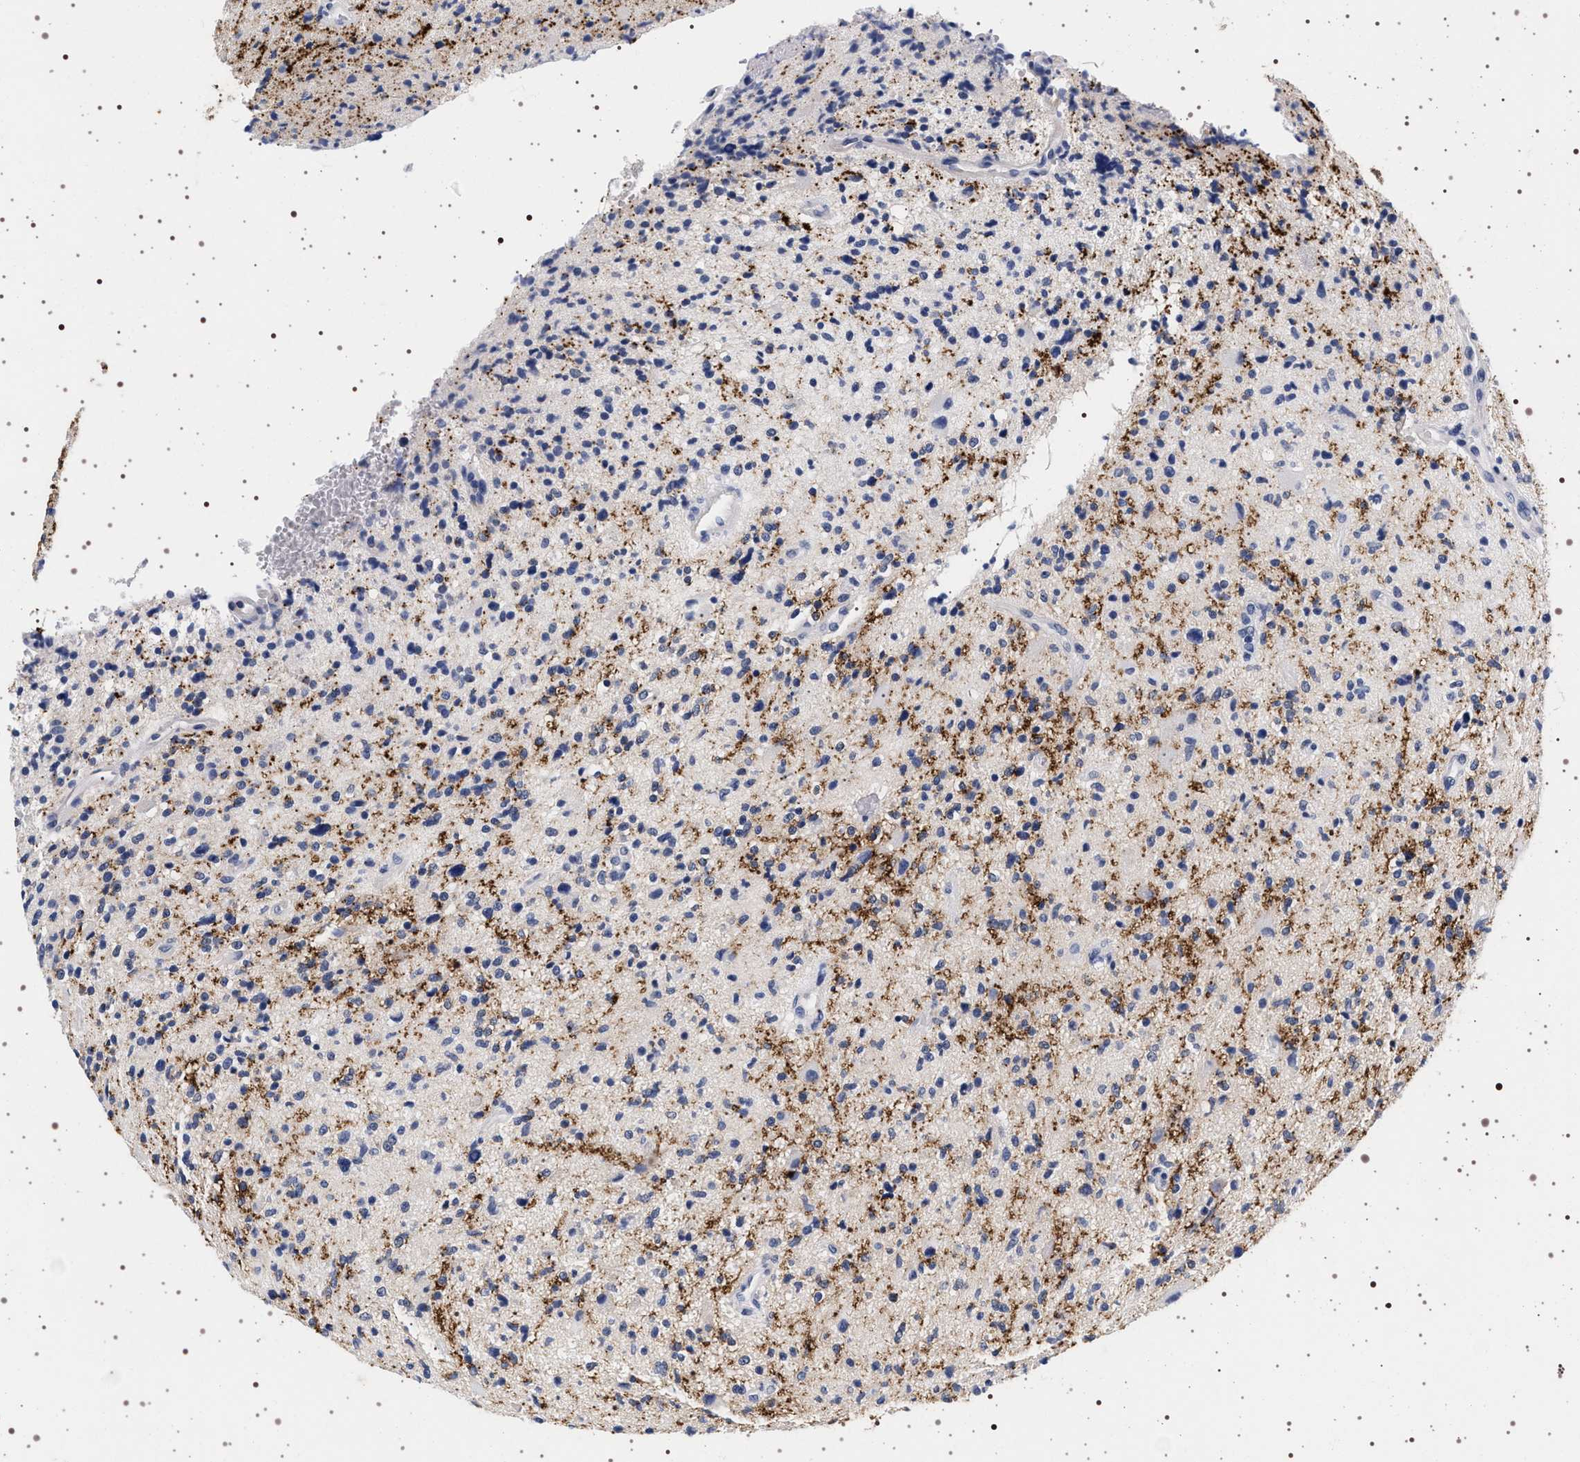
{"staining": {"intensity": "negative", "quantity": "none", "location": "none"}, "tissue": "glioma", "cell_type": "Tumor cells", "image_type": "cancer", "snomed": [{"axis": "morphology", "description": "Glioma, malignant, High grade"}, {"axis": "topography", "description": "Brain"}], "caption": "Immunohistochemical staining of human malignant glioma (high-grade) displays no significant expression in tumor cells.", "gene": "SYN1", "patient": {"sex": "male", "age": 48}}